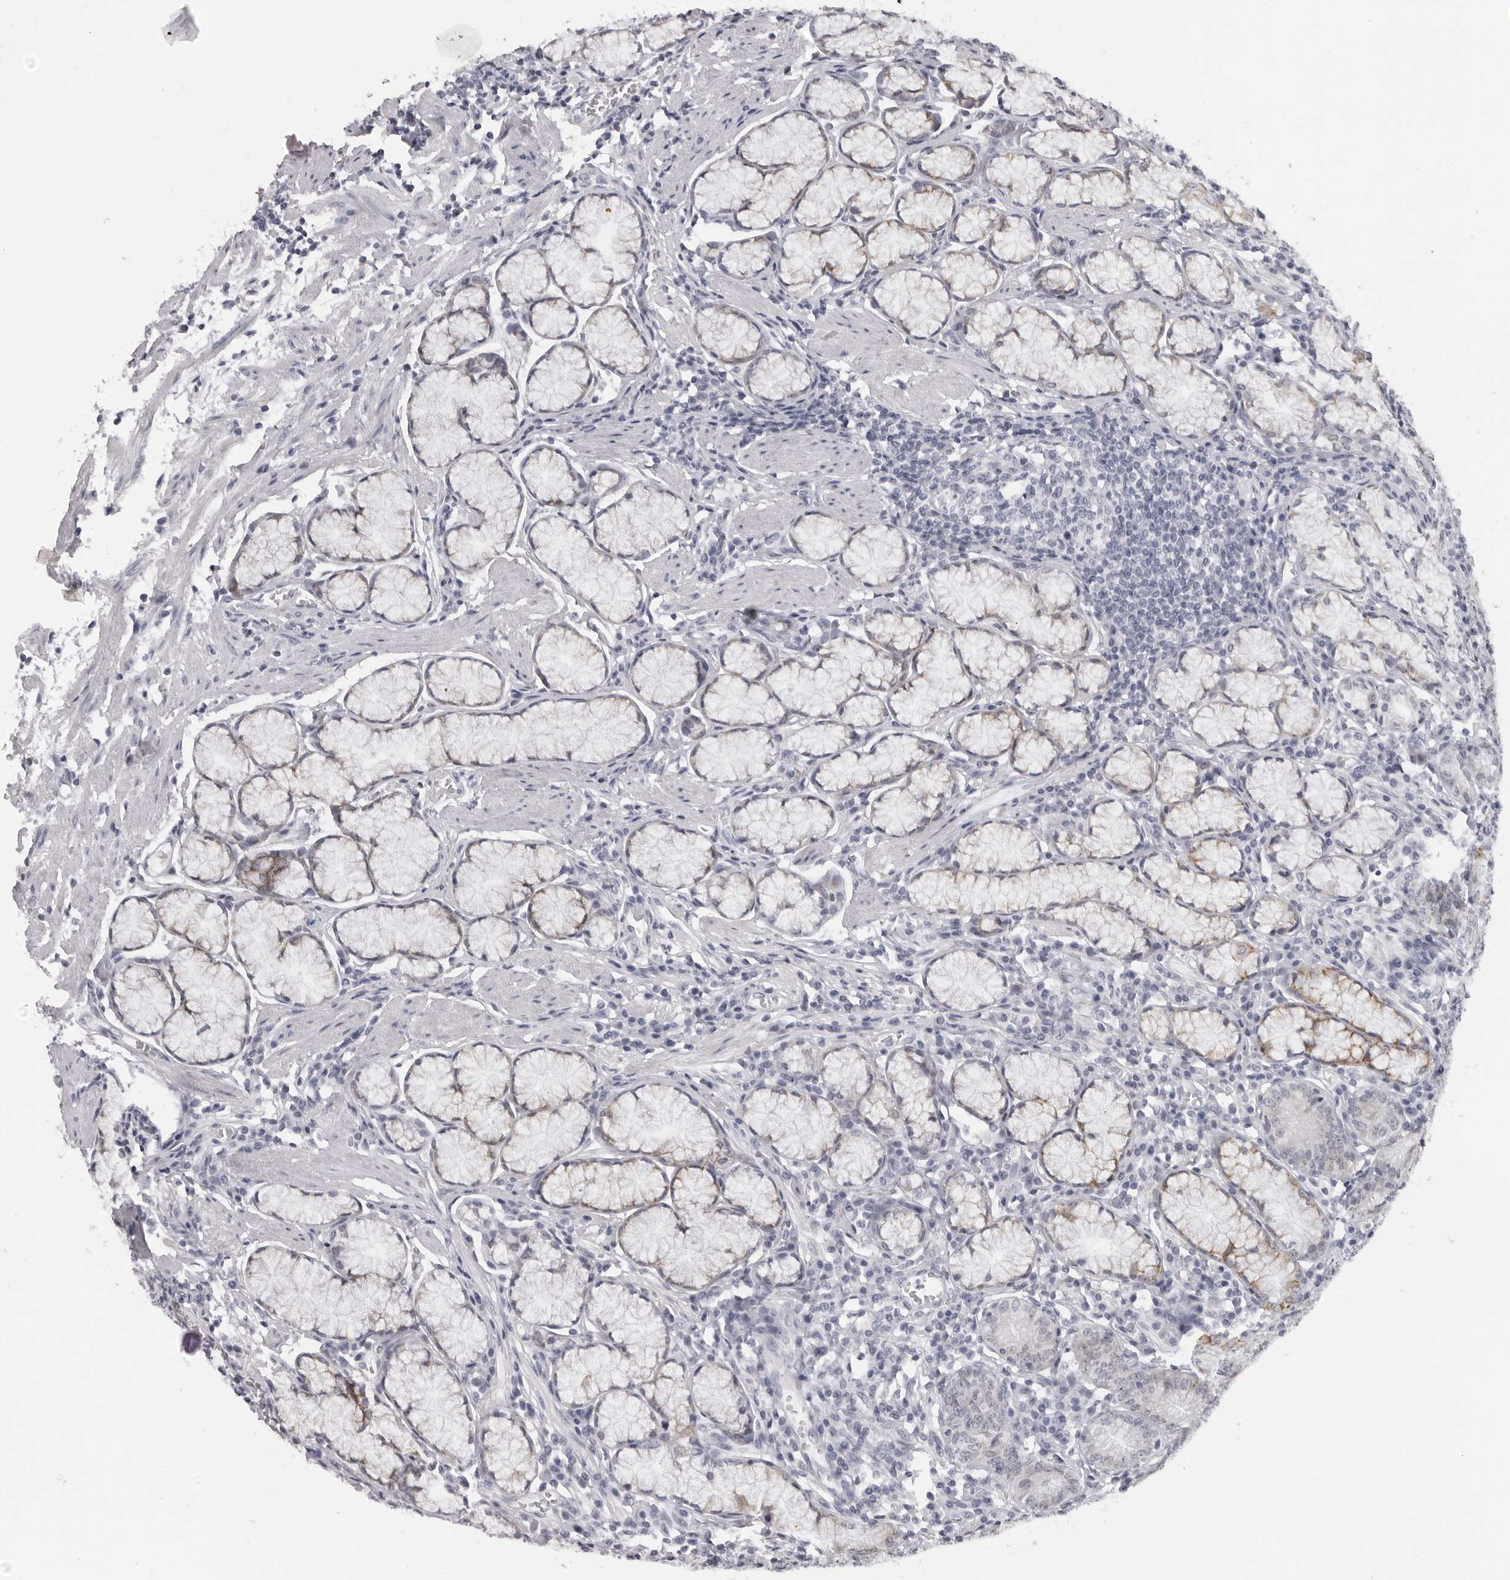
{"staining": {"intensity": "negative", "quantity": "none", "location": "none"}, "tissue": "stomach", "cell_type": "Glandular cells", "image_type": "normal", "snomed": [{"axis": "morphology", "description": "Normal tissue, NOS"}, {"axis": "topography", "description": "Stomach"}], "caption": "Immunohistochemistry of normal stomach displays no expression in glandular cells.", "gene": "DNALI1", "patient": {"sex": "male", "age": 55}}